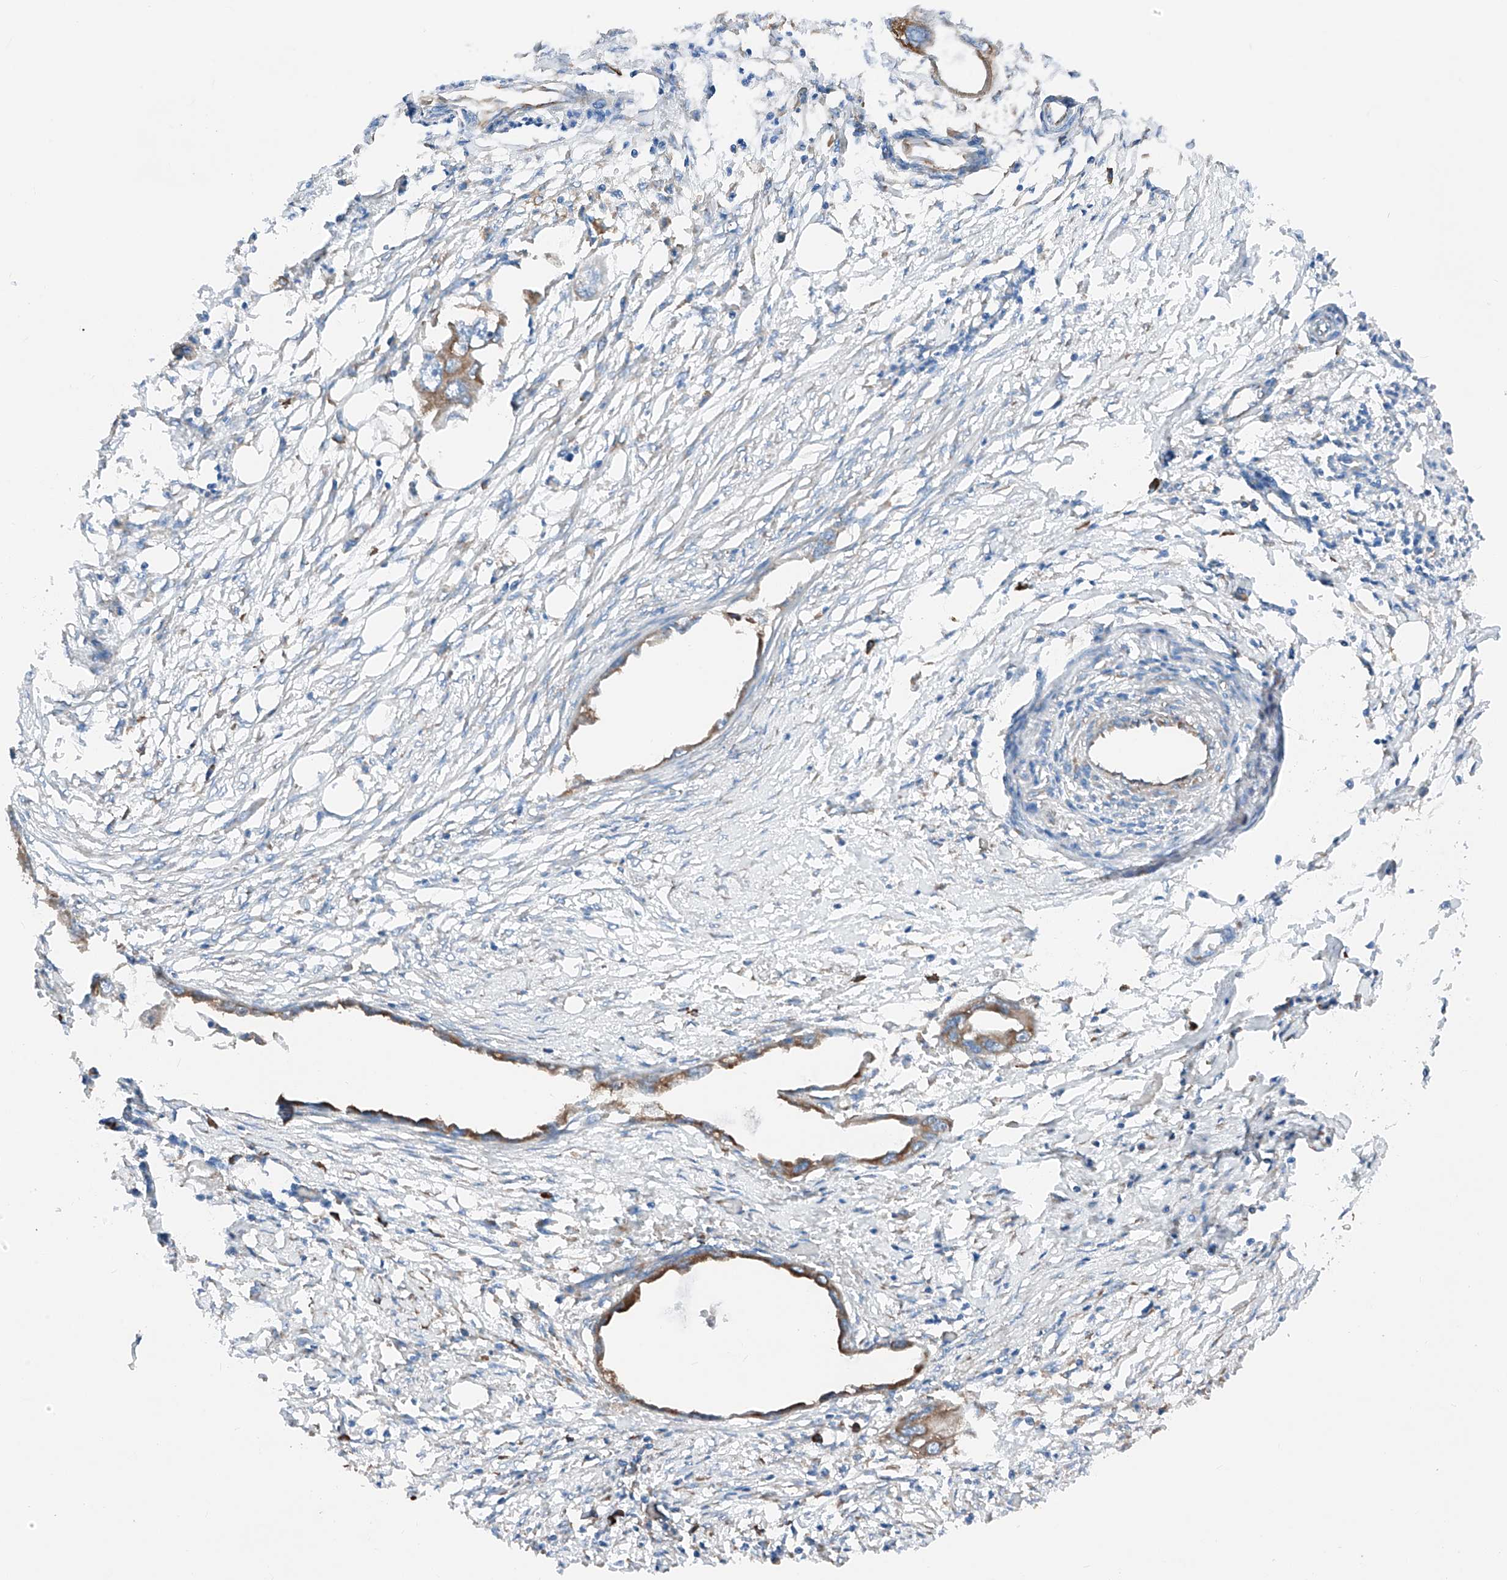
{"staining": {"intensity": "moderate", "quantity": ">75%", "location": "cytoplasmic/membranous"}, "tissue": "endometrial cancer", "cell_type": "Tumor cells", "image_type": "cancer", "snomed": [{"axis": "morphology", "description": "Adenocarcinoma, NOS"}, {"axis": "morphology", "description": "Adenocarcinoma, metastatic, NOS"}, {"axis": "topography", "description": "Adipose tissue"}, {"axis": "topography", "description": "Endometrium"}], "caption": "The photomicrograph reveals a brown stain indicating the presence of a protein in the cytoplasmic/membranous of tumor cells in adenocarcinoma (endometrial). (DAB (3,3'-diaminobenzidine) IHC, brown staining for protein, blue staining for nuclei).", "gene": "CRELD1", "patient": {"sex": "female", "age": 67}}